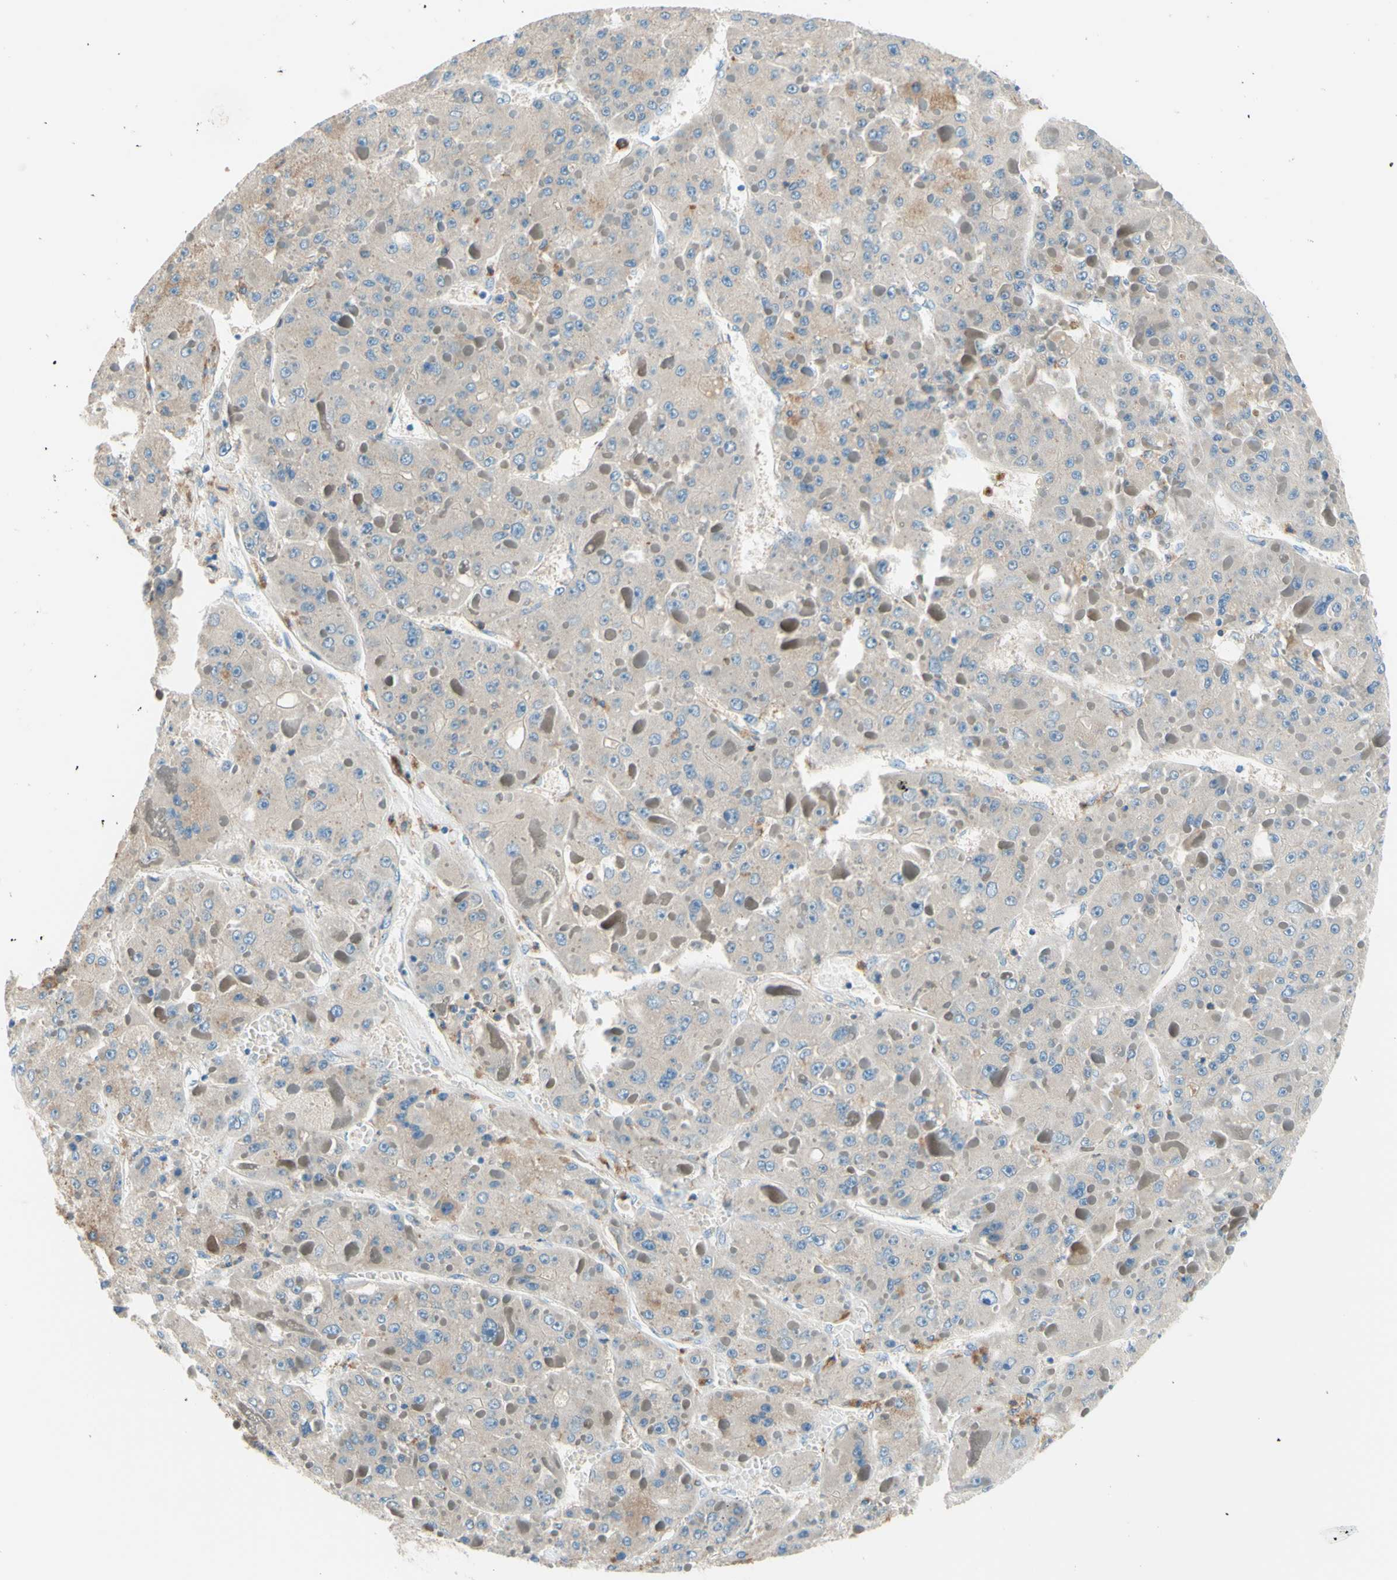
{"staining": {"intensity": "negative", "quantity": "none", "location": "none"}, "tissue": "liver cancer", "cell_type": "Tumor cells", "image_type": "cancer", "snomed": [{"axis": "morphology", "description": "Carcinoma, Hepatocellular, NOS"}, {"axis": "topography", "description": "Liver"}], "caption": "Immunohistochemistry micrograph of neoplastic tissue: liver cancer (hepatocellular carcinoma) stained with DAB (3,3'-diaminobenzidine) shows no significant protein staining in tumor cells.", "gene": "SIGLEC9", "patient": {"sex": "female", "age": 73}}